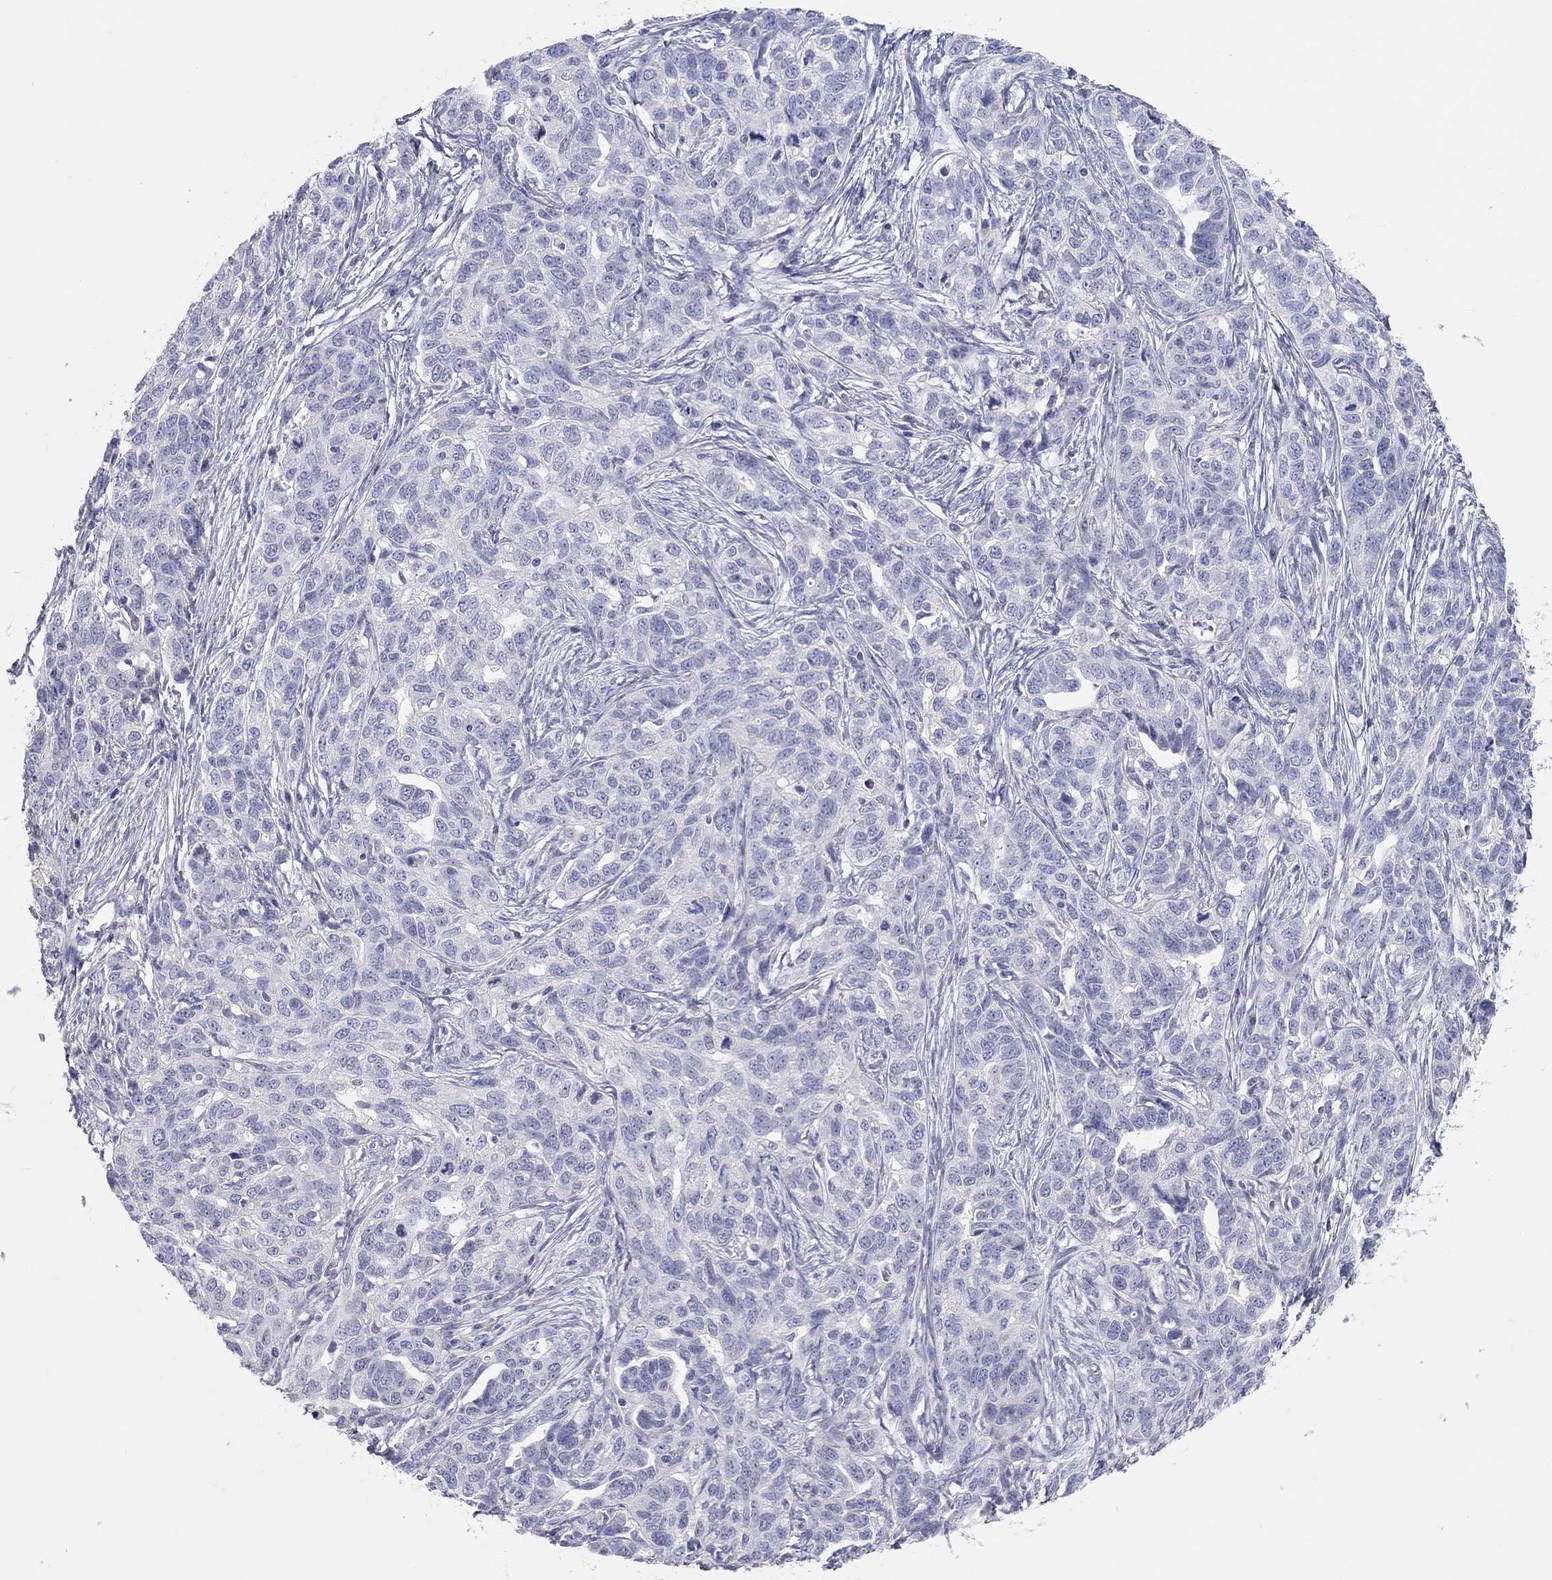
{"staining": {"intensity": "negative", "quantity": "none", "location": "none"}, "tissue": "ovarian cancer", "cell_type": "Tumor cells", "image_type": "cancer", "snomed": [{"axis": "morphology", "description": "Cystadenocarcinoma, serous, NOS"}, {"axis": "topography", "description": "Ovary"}], "caption": "DAB immunohistochemical staining of human ovarian serous cystadenocarcinoma shows no significant positivity in tumor cells.", "gene": "ST7L", "patient": {"sex": "female", "age": 71}}